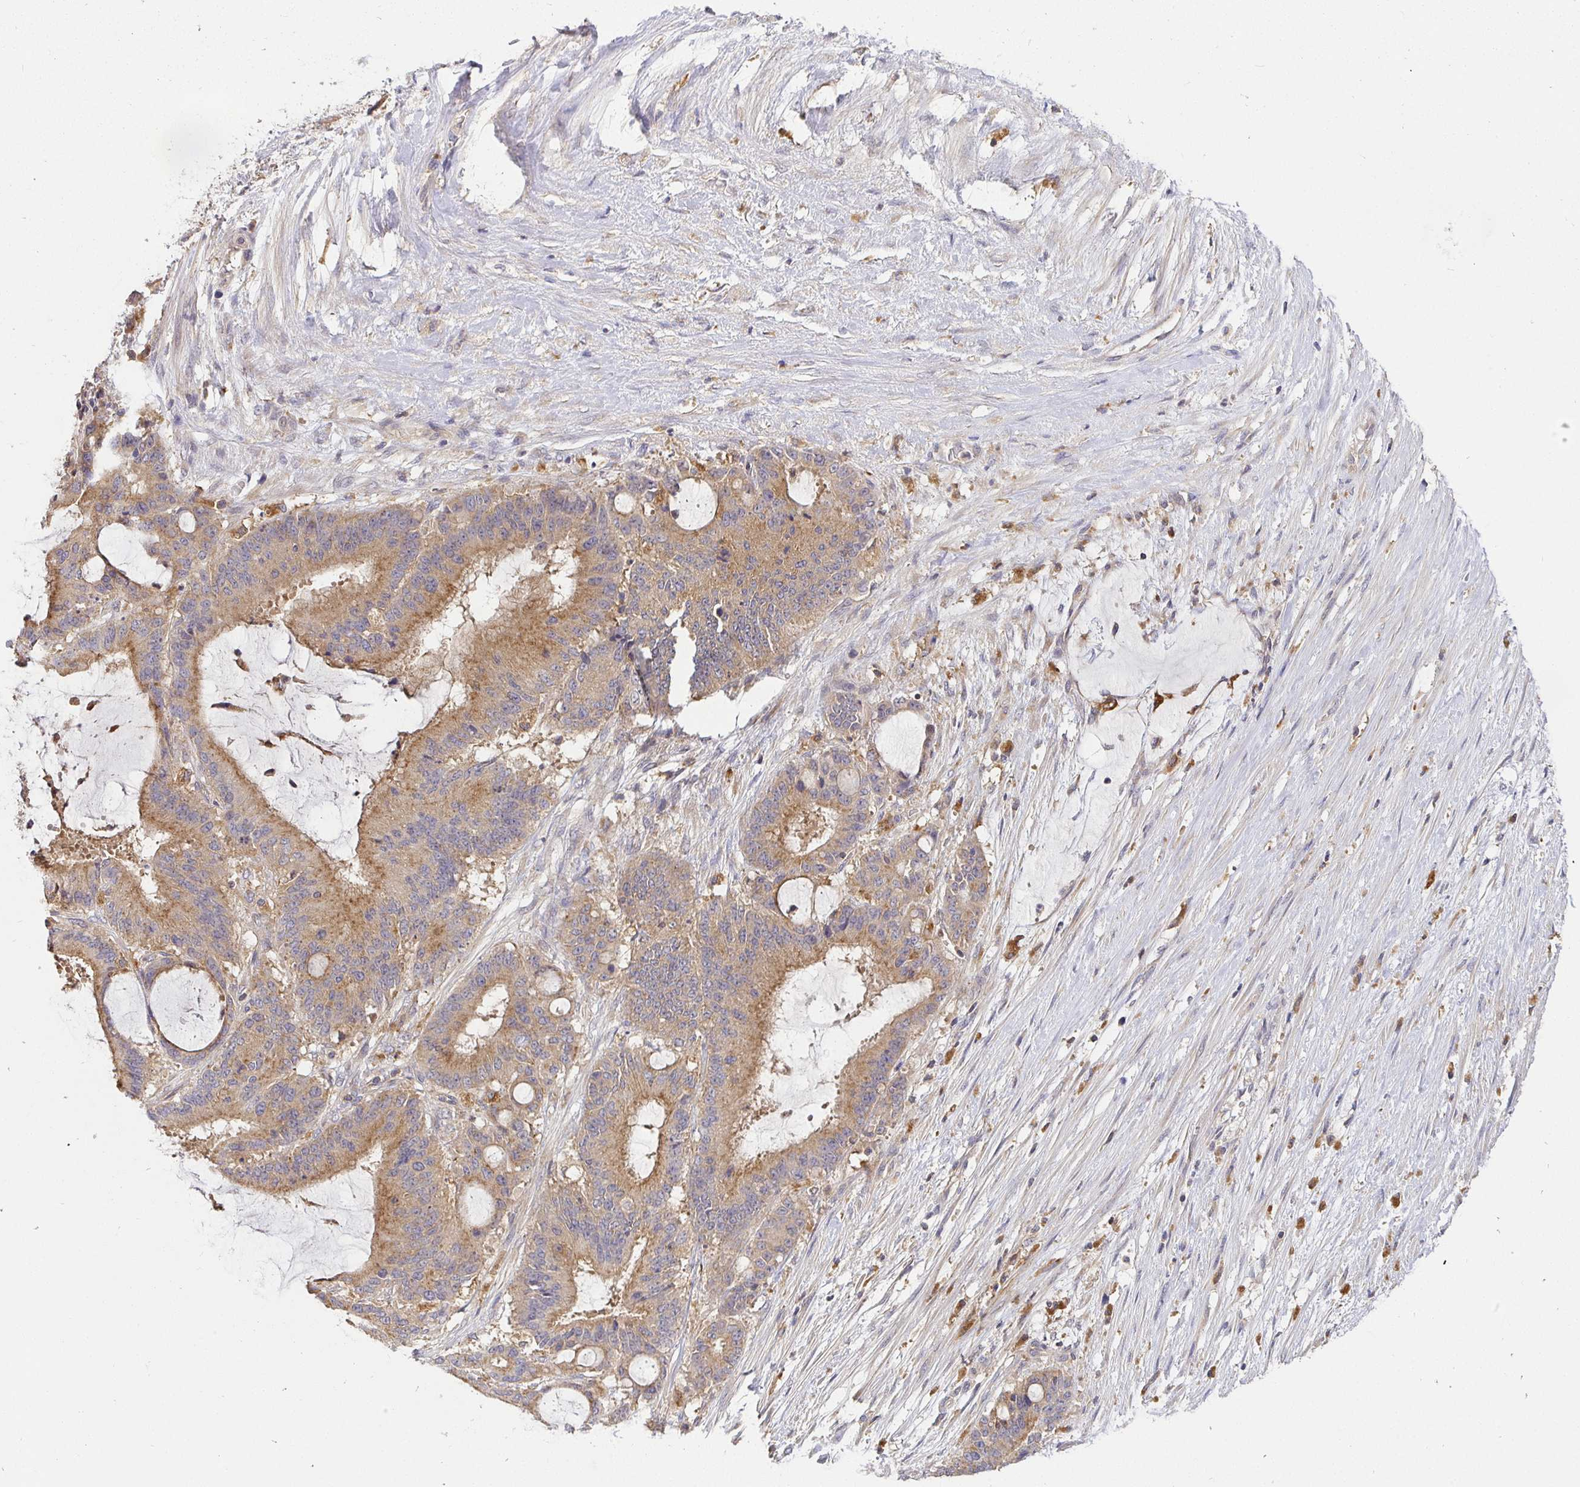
{"staining": {"intensity": "moderate", "quantity": "25%-75%", "location": "cytoplasmic/membranous"}, "tissue": "liver cancer", "cell_type": "Tumor cells", "image_type": "cancer", "snomed": [{"axis": "morphology", "description": "Normal tissue, NOS"}, {"axis": "morphology", "description": "Cholangiocarcinoma"}, {"axis": "topography", "description": "Liver"}, {"axis": "topography", "description": "Peripheral nerve tissue"}], "caption": "The image reveals a brown stain indicating the presence of a protein in the cytoplasmic/membranous of tumor cells in liver cholangiocarcinoma.", "gene": "ATP6V1F", "patient": {"sex": "female", "age": 73}}